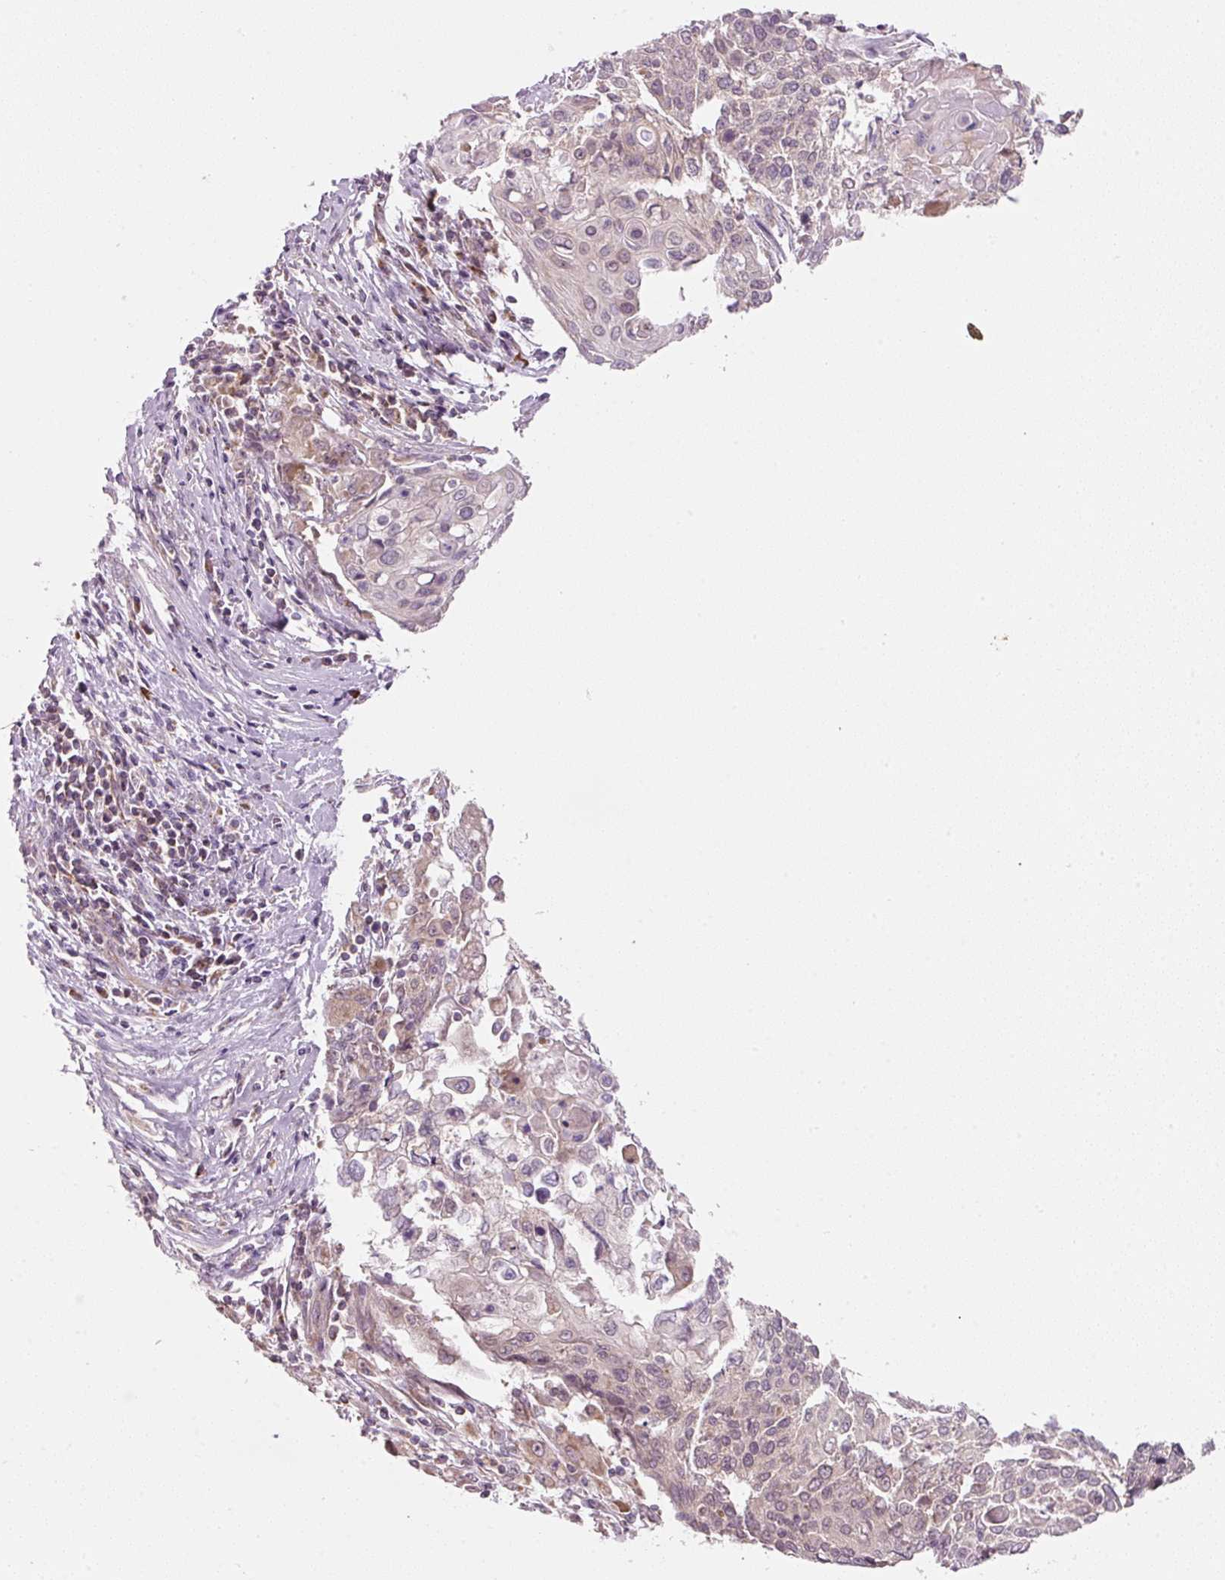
{"staining": {"intensity": "weak", "quantity": "25%-75%", "location": "cytoplasmic/membranous"}, "tissue": "cervical cancer", "cell_type": "Tumor cells", "image_type": "cancer", "snomed": [{"axis": "morphology", "description": "Squamous cell carcinoma, NOS"}, {"axis": "topography", "description": "Cervix"}], "caption": "Immunohistochemical staining of cervical cancer reveals low levels of weak cytoplasmic/membranous protein positivity in approximately 25%-75% of tumor cells. (DAB IHC with brightfield microscopy, high magnification).", "gene": "FAM78B", "patient": {"sex": "female", "age": 39}}